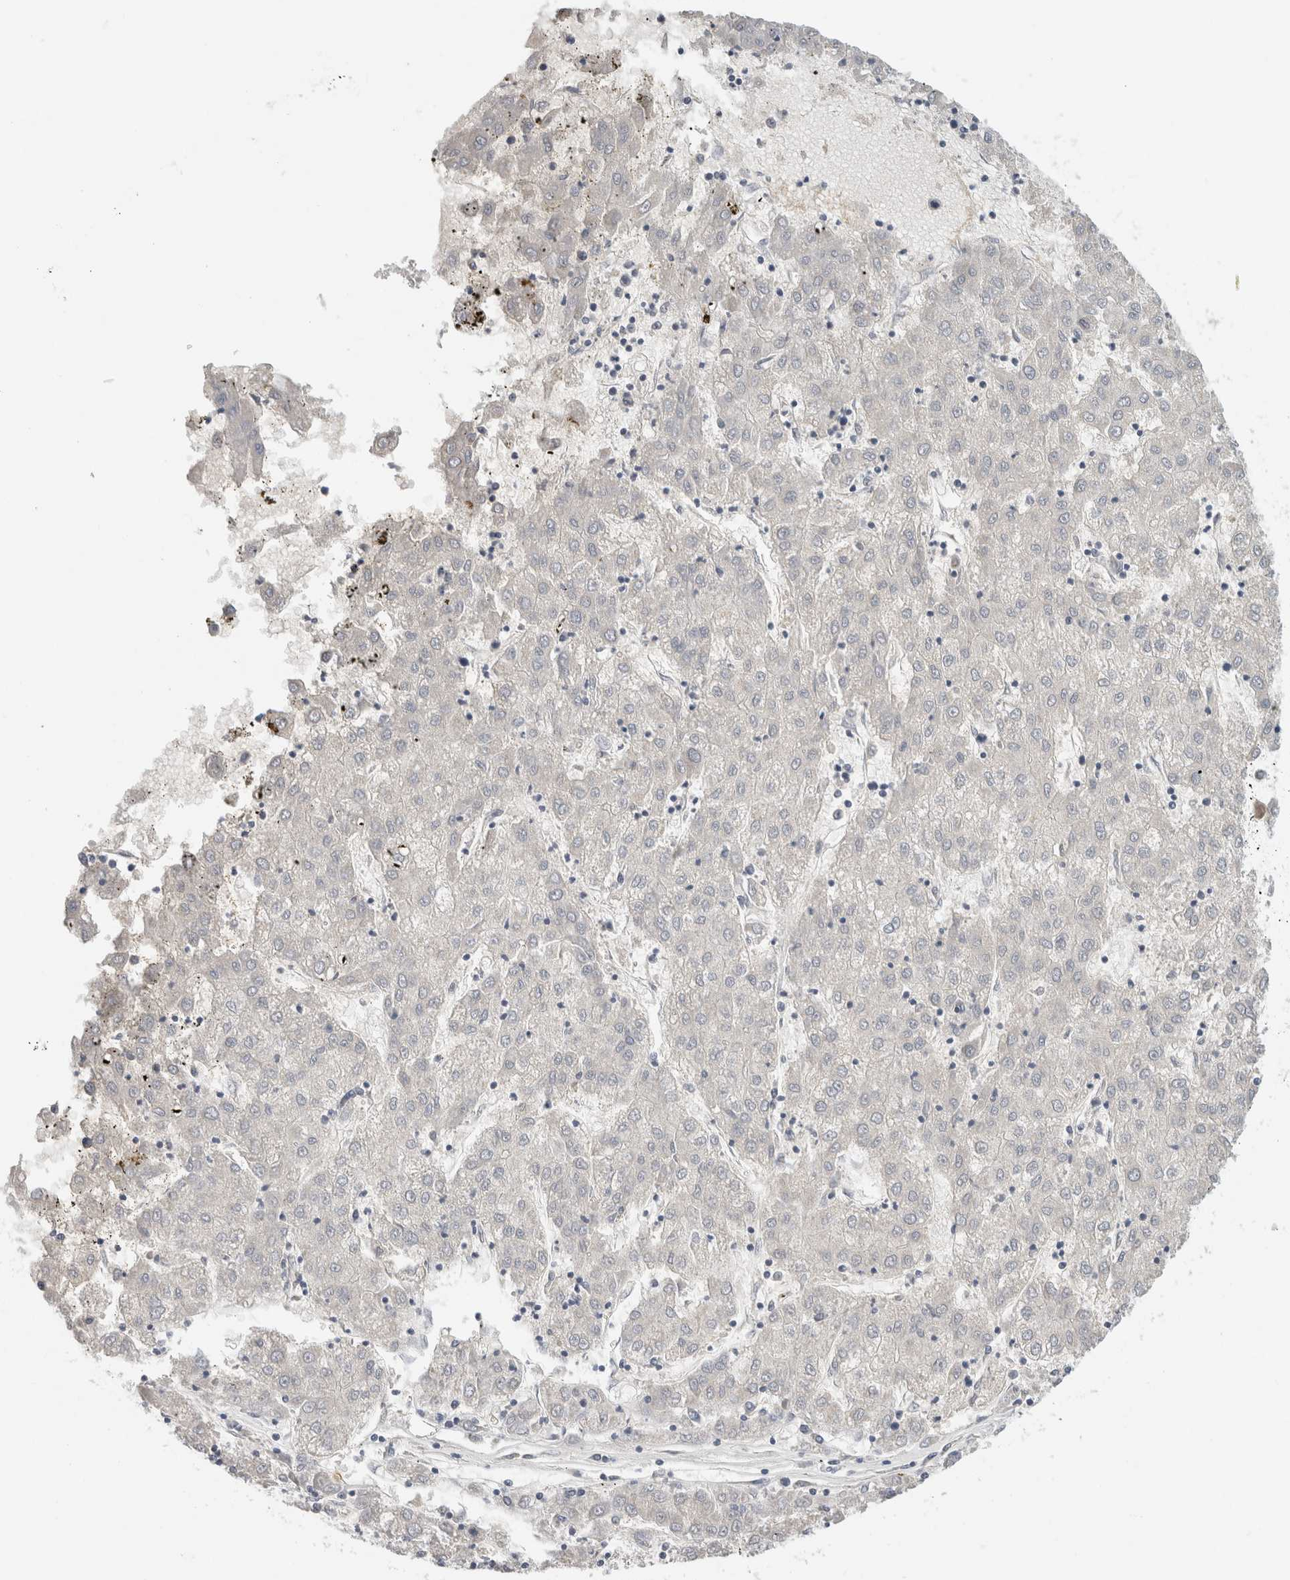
{"staining": {"intensity": "negative", "quantity": "none", "location": "none"}, "tissue": "liver cancer", "cell_type": "Tumor cells", "image_type": "cancer", "snomed": [{"axis": "morphology", "description": "Carcinoma, Hepatocellular, NOS"}, {"axis": "topography", "description": "Liver"}], "caption": "Immunohistochemistry micrograph of human liver hepatocellular carcinoma stained for a protein (brown), which demonstrates no expression in tumor cells.", "gene": "HCN3", "patient": {"sex": "male", "age": 72}}